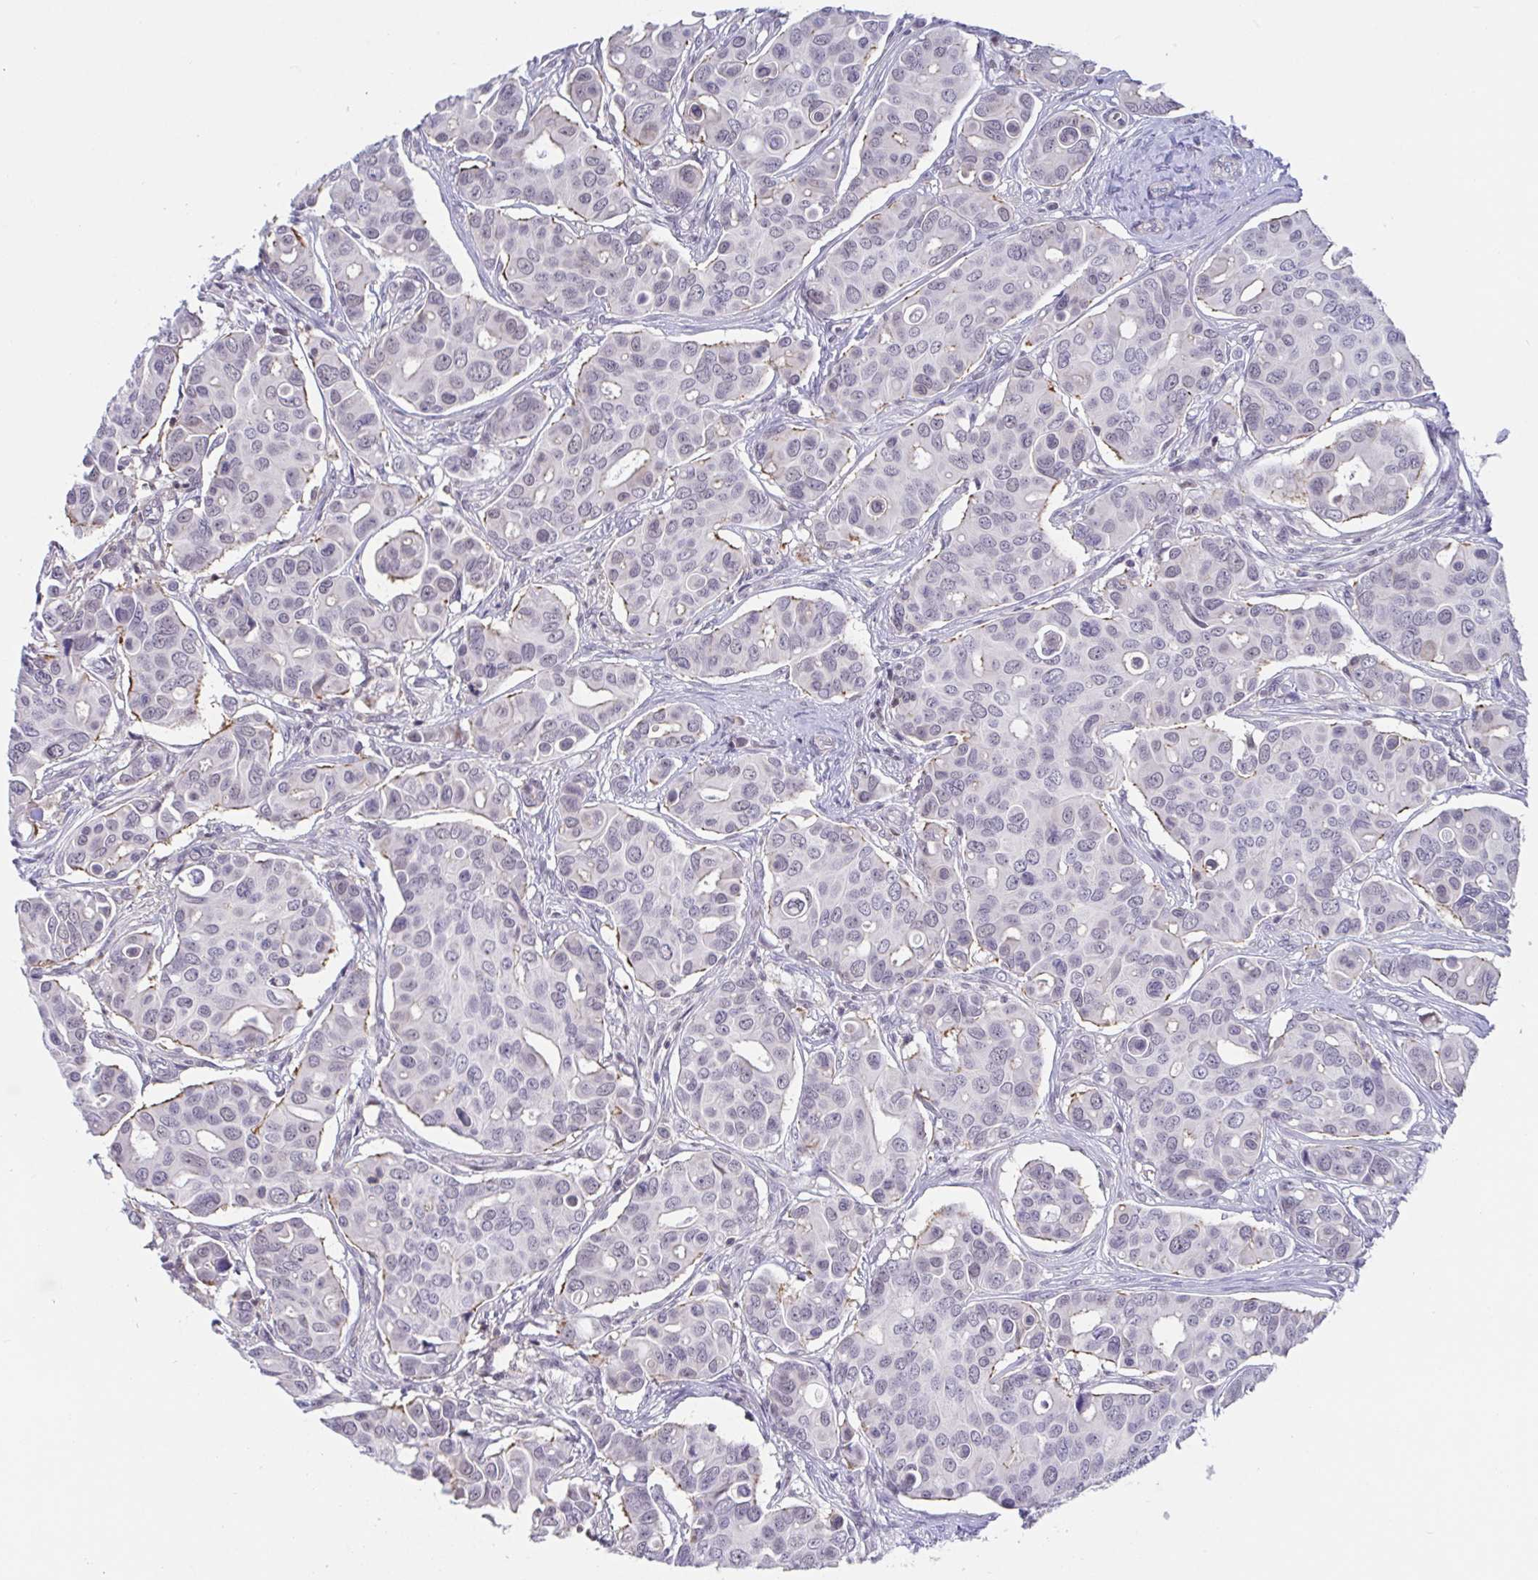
{"staining": {"intensity": "negative", "quantity": "none", "location": "none"}, "tissue": "breast cancer", "cell_type": "Tumor cells", "image_type": "cancer", "snomed": [{"axis": "morphology", "description": "Normal tissue, NOS"}, {"axis": "morphology", "description": "Duct carcinoma"}, {"axis": "topography", "description": "Skin"}, {"axis": "topography", "description": "Breast"}], "caption": "Tumor cells show no significant protein staining in breast cancer (invasive ductal carcinoma).", "gene": "WDR72", "patient": {"sex": "female", "age": 54}}